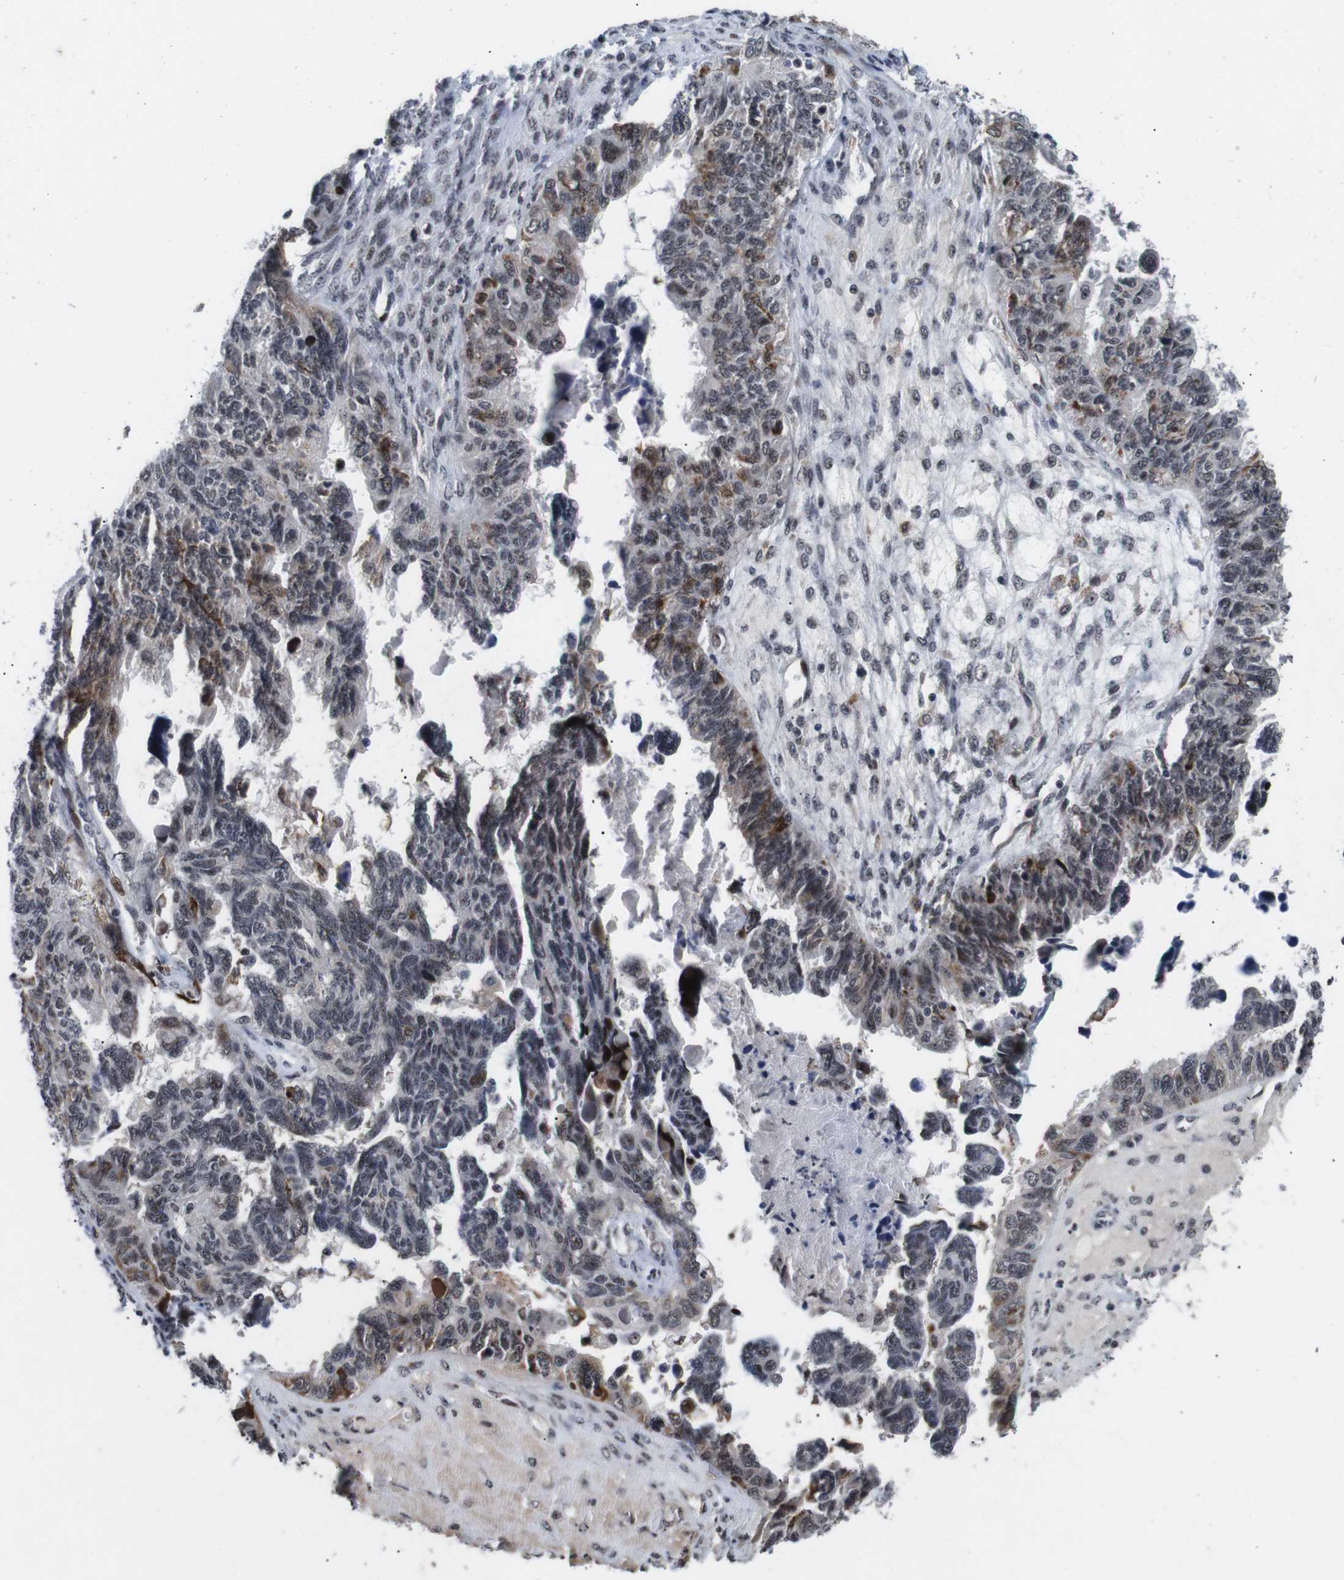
{"staining": {"intensity": "weak", "quantity": "25%-75%", "location": "nuclear"}, "tissue": "ovarian cancer", "cell_type": "Tumor cells", "image_type": "cancer", "snomed": [{"axis": "morphology", "description": "Cystadenocarcinoma, serous, NOS"}, {"axis": "topography", "description": "Ovary"}], "caption": "The immunohistochemical stain shows weak nuclear expression in tumor cells of ovarian cancer (serous cystadenocarcinoma) tissue.", "gene": "EIF4G1", "patient": {"sex": "female", "age": 79}}